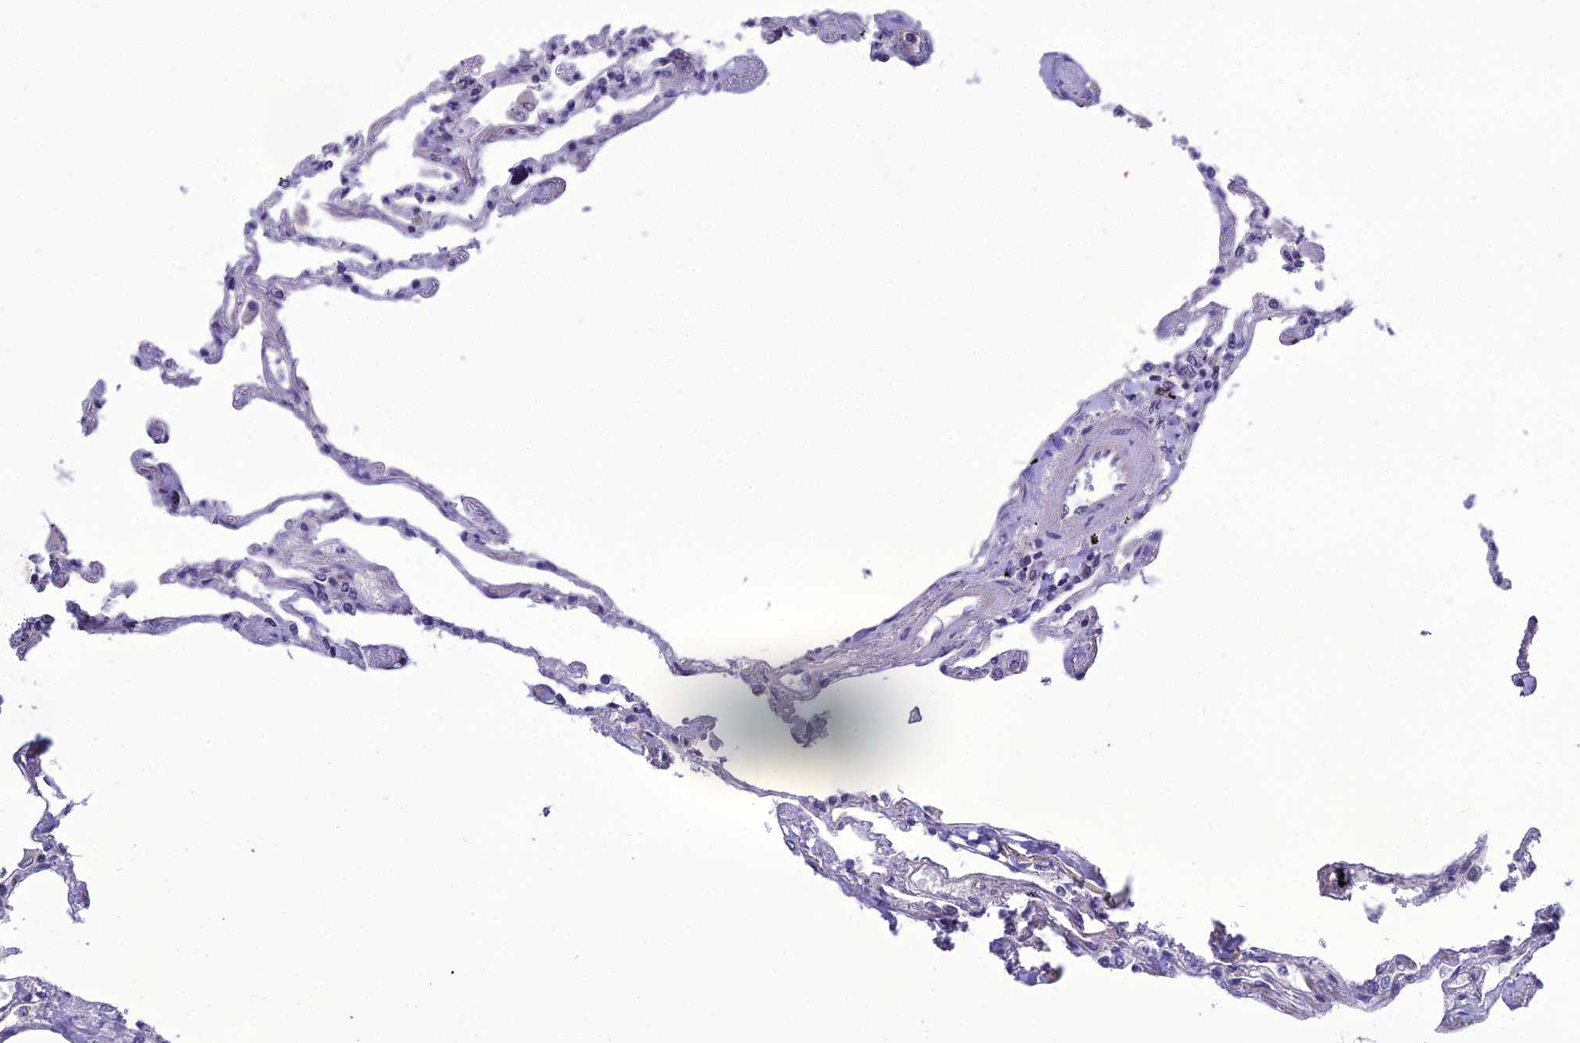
{"staining": {"intensity": "negative", "quantity": "none", "location": "none"}, "tissue": "lung", "cell_type": "Alveolar cells", "image_type": "normal", "snomed": [{"axis": "morphology", "description": "Normal tissue, NOS"}, {"axis": "topography", "description": "Lung"}], "caption": "DAB (3,3'-diaminobenzidine) immunohistochemical staining of unremarkable lung exhibits no significant expression in alveolar cells.", "gene": "GOLPH3", "patient": {"sex": "female", "age": 67}}